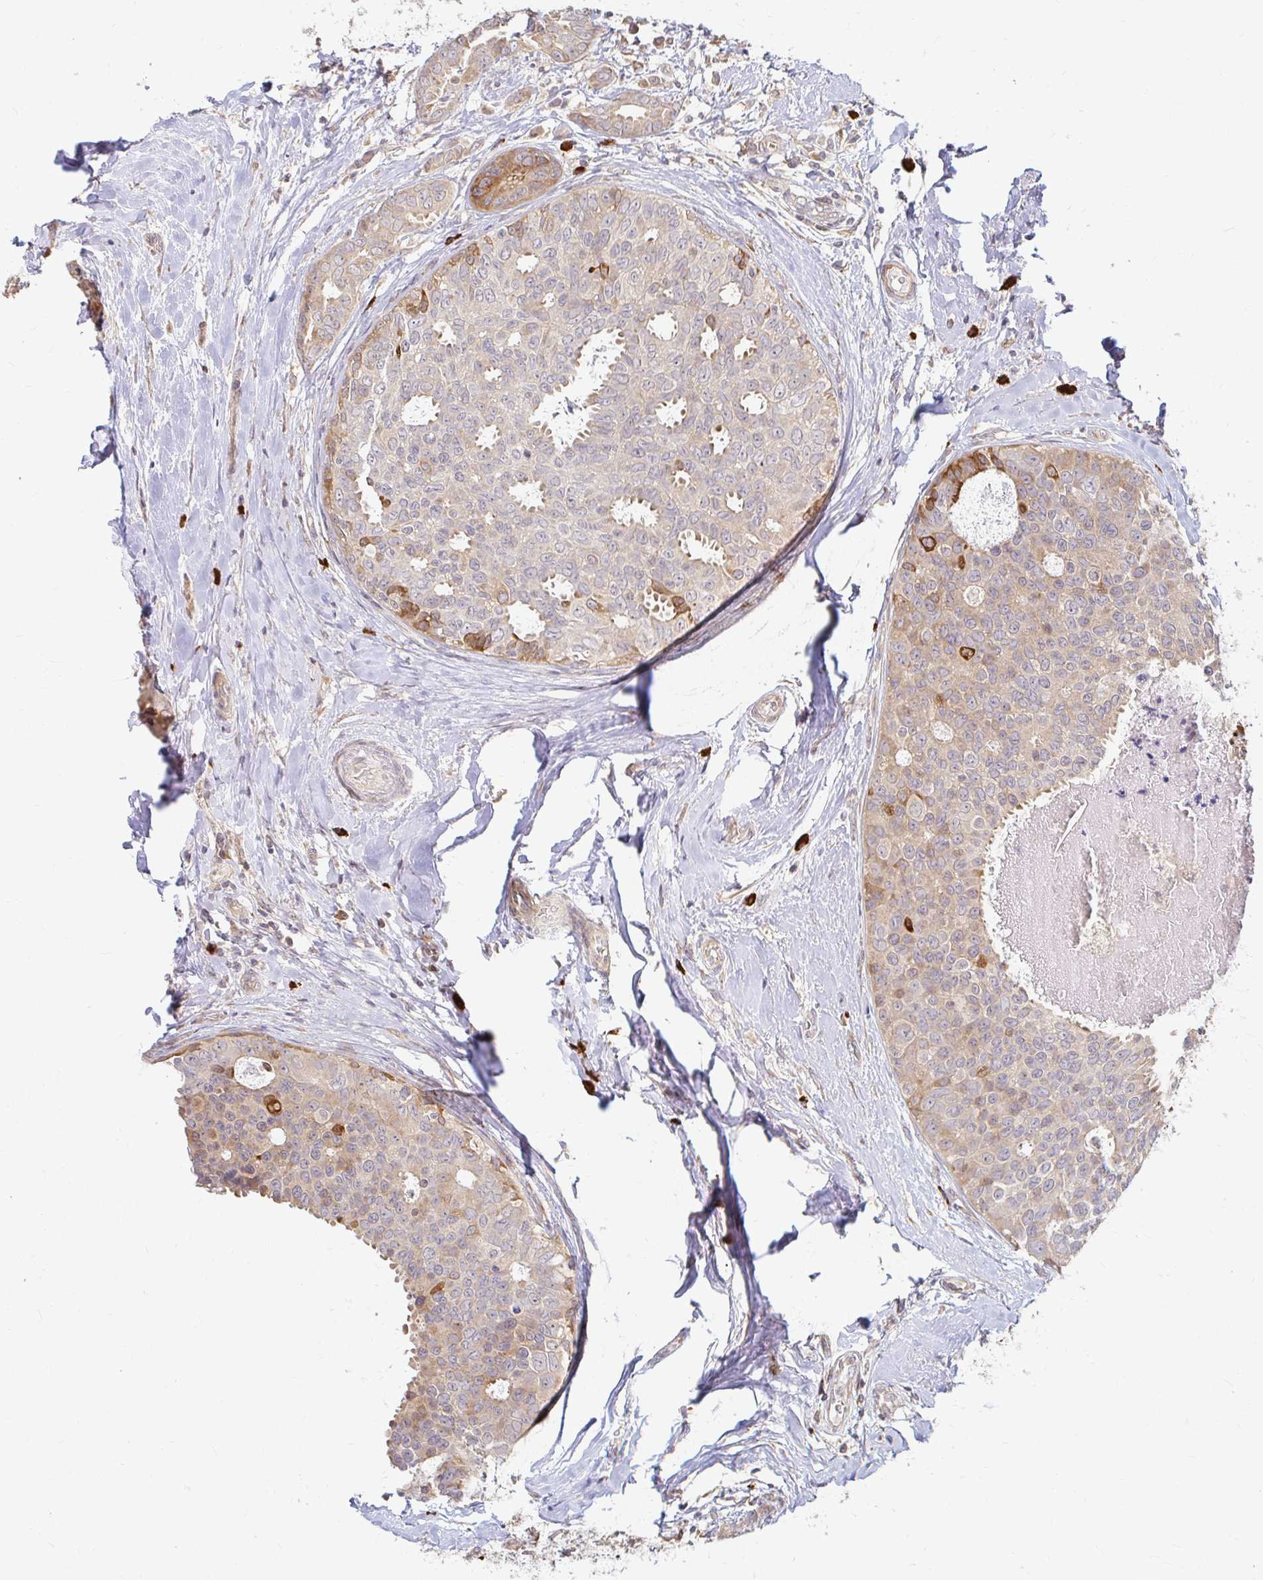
{"staining": {"intensity": "weak", "quantity": "25%-75%", "location": "cytoplasmic/membranous"}, "tissue": "breast cancer", "cell_type": "Tumor cells", "image_type": "cancer", "snomed": [{"axis": "morphology", "description": "Duct carcinoma"}, {"axis": "topography", "description": "Breast"}], "caption": "There is low levels of weak cytoplasmic/membranous positivity in tumor cells of breast cancer, as demonstrated by immunohistochemical staining (brown color).", "gene": "CAST", "patient": {"sex": "female", "age": 45}}